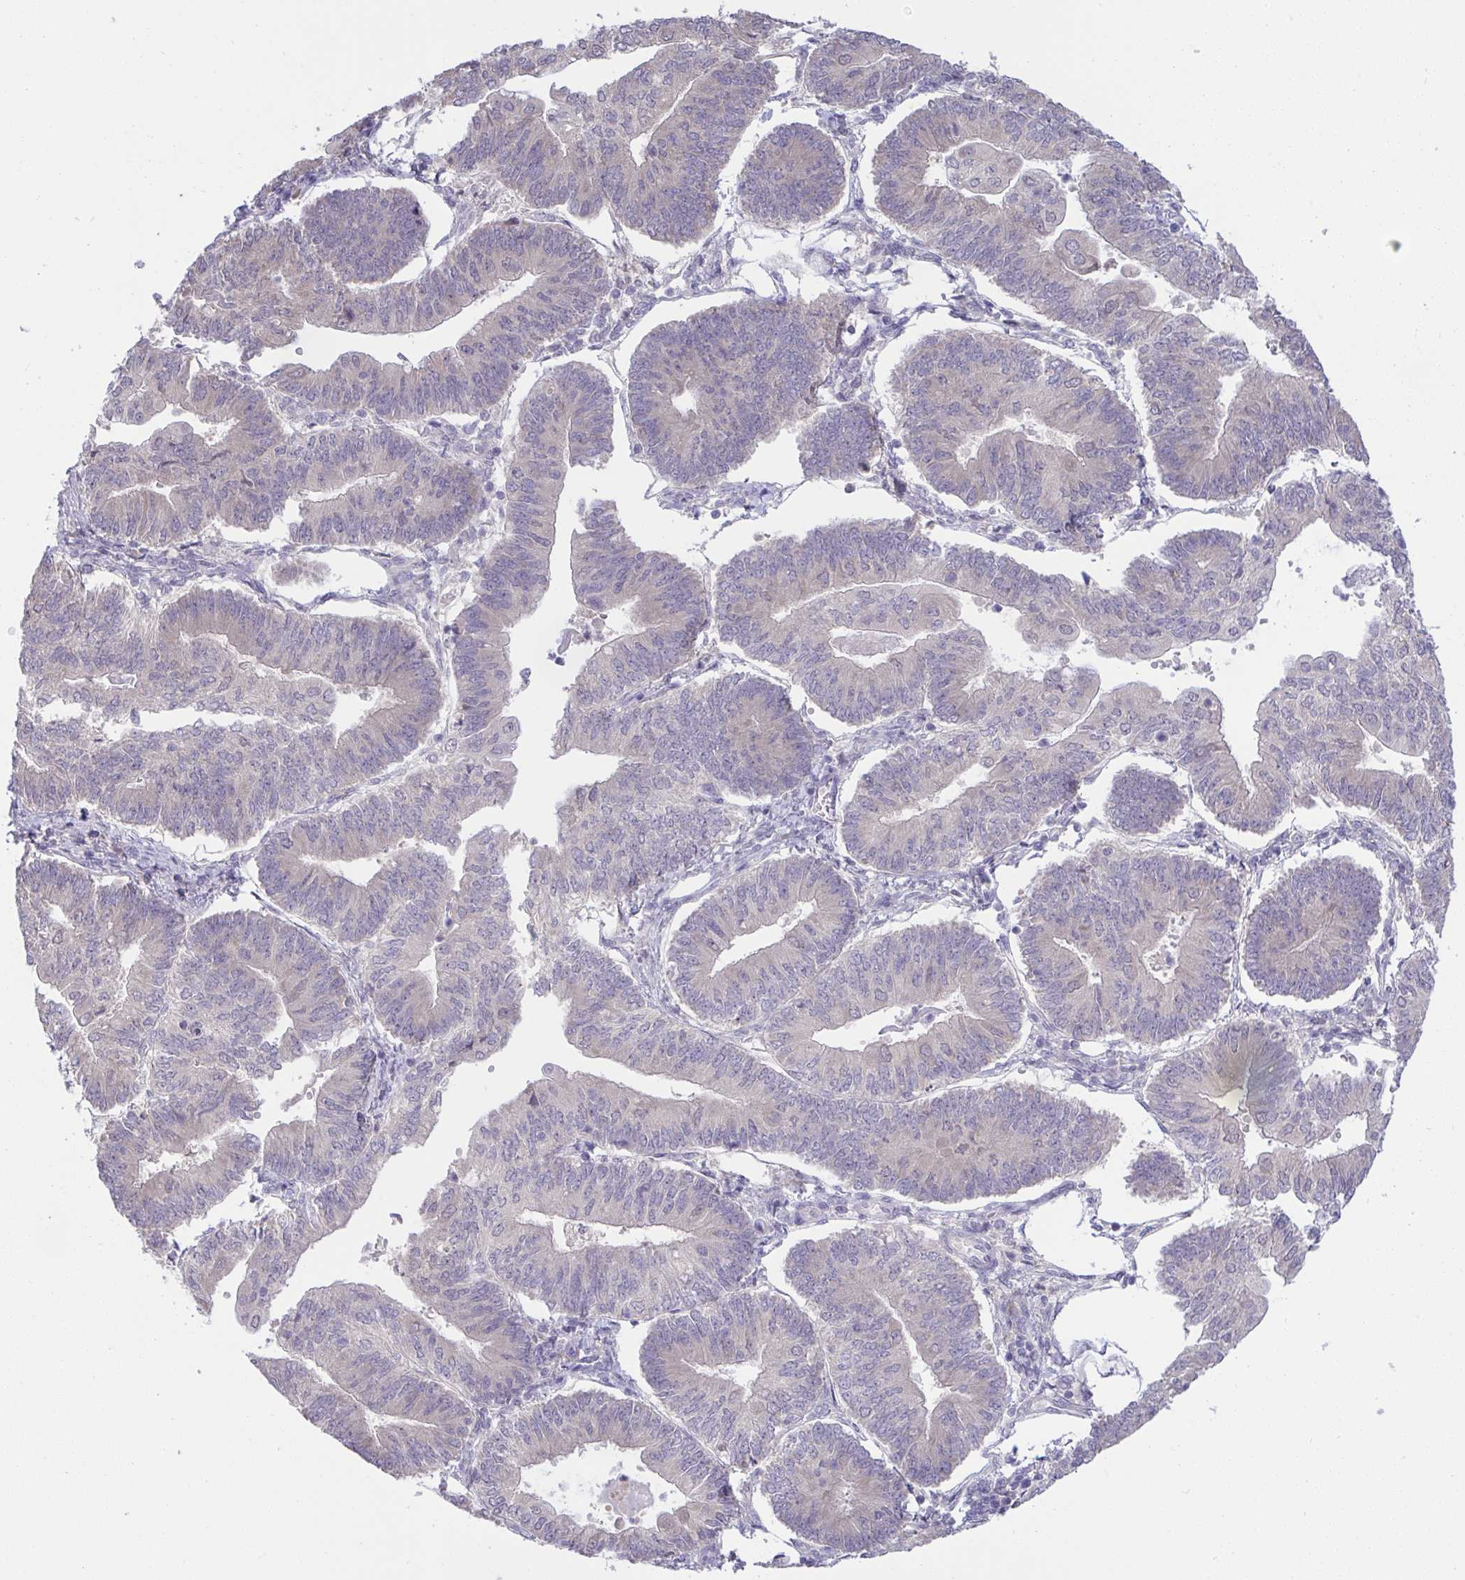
{"staining": {"intensity": "negative", "quantity": "none", "location": "none"}, "tissue": "endometrial cancer", "cell_type": "Tumor cells", "image_type": "cancer", "snomed": [{"axis": "morphology", "description": "Adenocarcinoma, NOS"}, {"axis": "topography", "description": "Endometrium"}], "caption": "The immunohistochemistry (IHC) image has no significant staining in tumor cells of adenocarcinoma (endometrial) tissue.", "gene": "TMEM41A", "patient": {"sex": "female", "age": 65}}